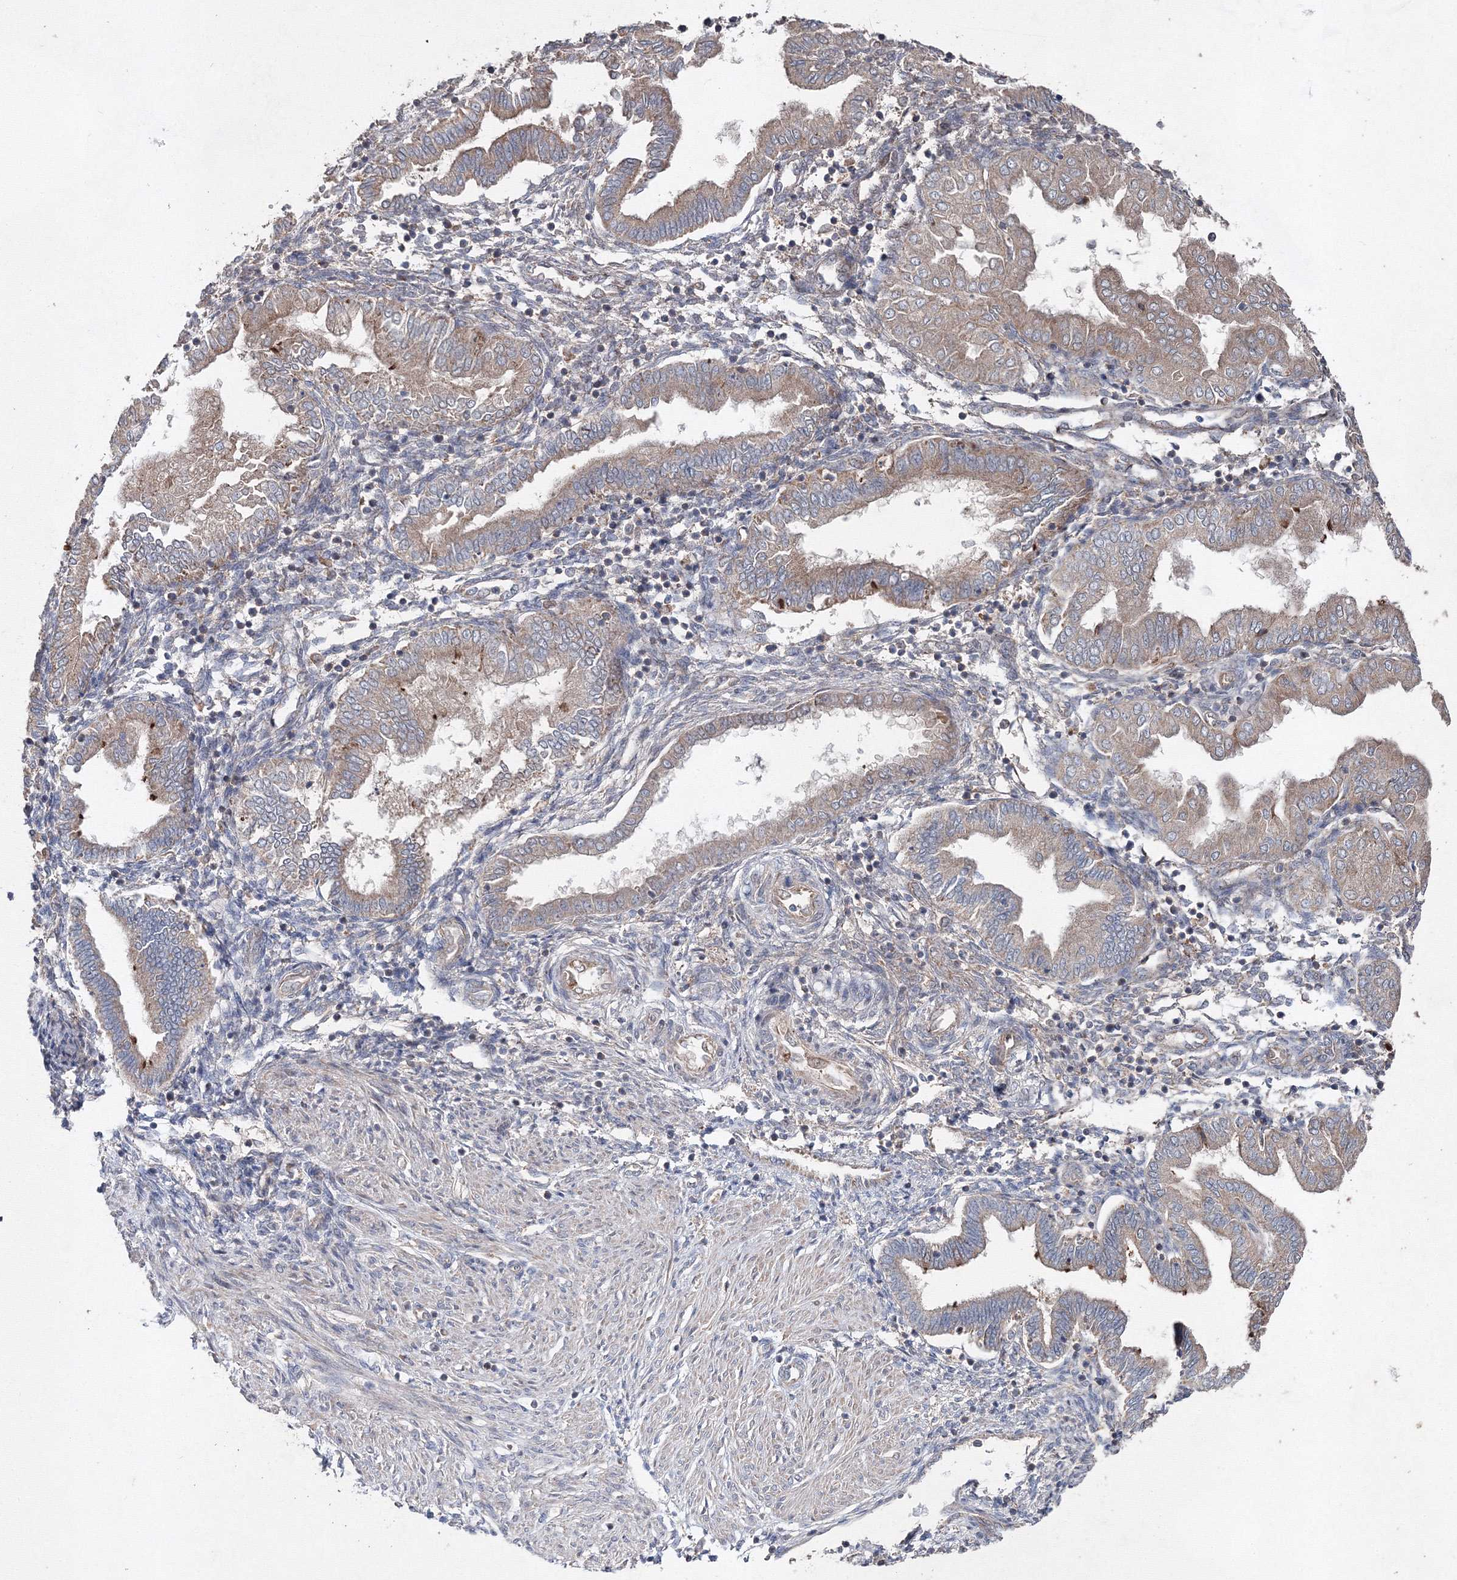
{"staining": {"intensity": "weak", "quantity": "25%-75%", "location": "cytoplasmic/membranous"}, "tissue": "endometrium", "cell_type": "Cells in endometrial stroma", "image_type": "normal", "snomed": [{"axis": "morphology", "description": "Normal tissue, NOS"}, {"axis": "topography", "description": "Endometrium"}], "caption": "The micrograph exhibits a brown stain indicating the presence of a protein in the cytoplasmic/membranous of cells in endometrial stroma in endometrium.", "gene": "GFM1", "patient": {"sex": "female", "age": 53}}